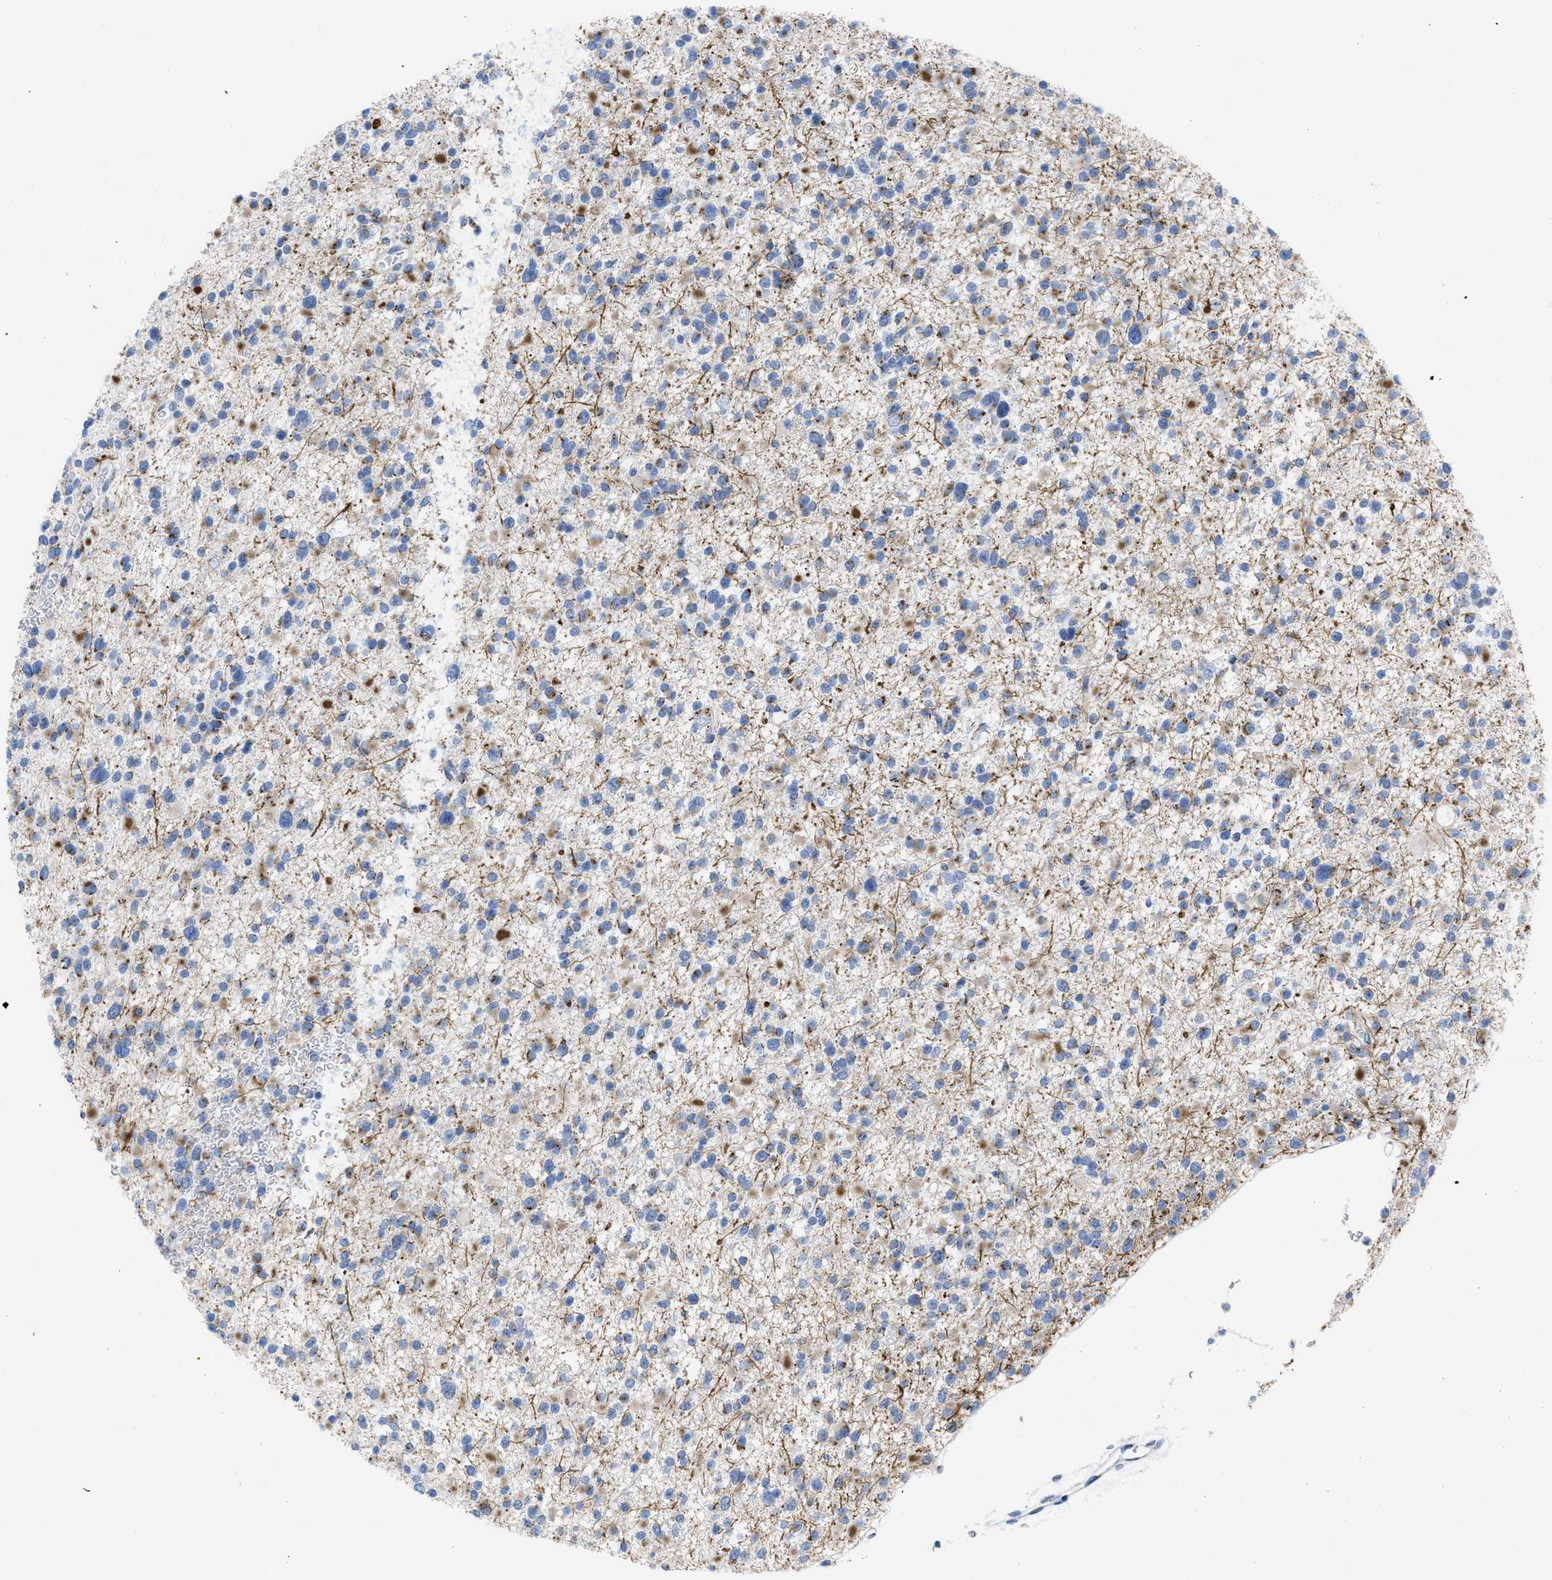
{"staining": {"intensity": "moderate", "quantity": "<25%", "location": "cytoplasmic/membranous"}, "tissue": "glioma", "cell_type": "Tumor cells", "image_type": "cancer", "snomed": [{"axis": "morphology", "description": "Glioma, malignant, Low grade"}, {"axis": "topography", "description": "Brain"}], "caption": "Tumor cells exhibit moderate cytoplasmic/membranous expression in about <25% of cells in malignant glioma (low-grade). The staining was performed using DAB (3,3'-diaminobenzidine), with brown indicating positive protein expression. Nuclei are stained blue with hematoxylin.", "gene": "TMEM17", "patient": {"sex": "female", "age": 22}}